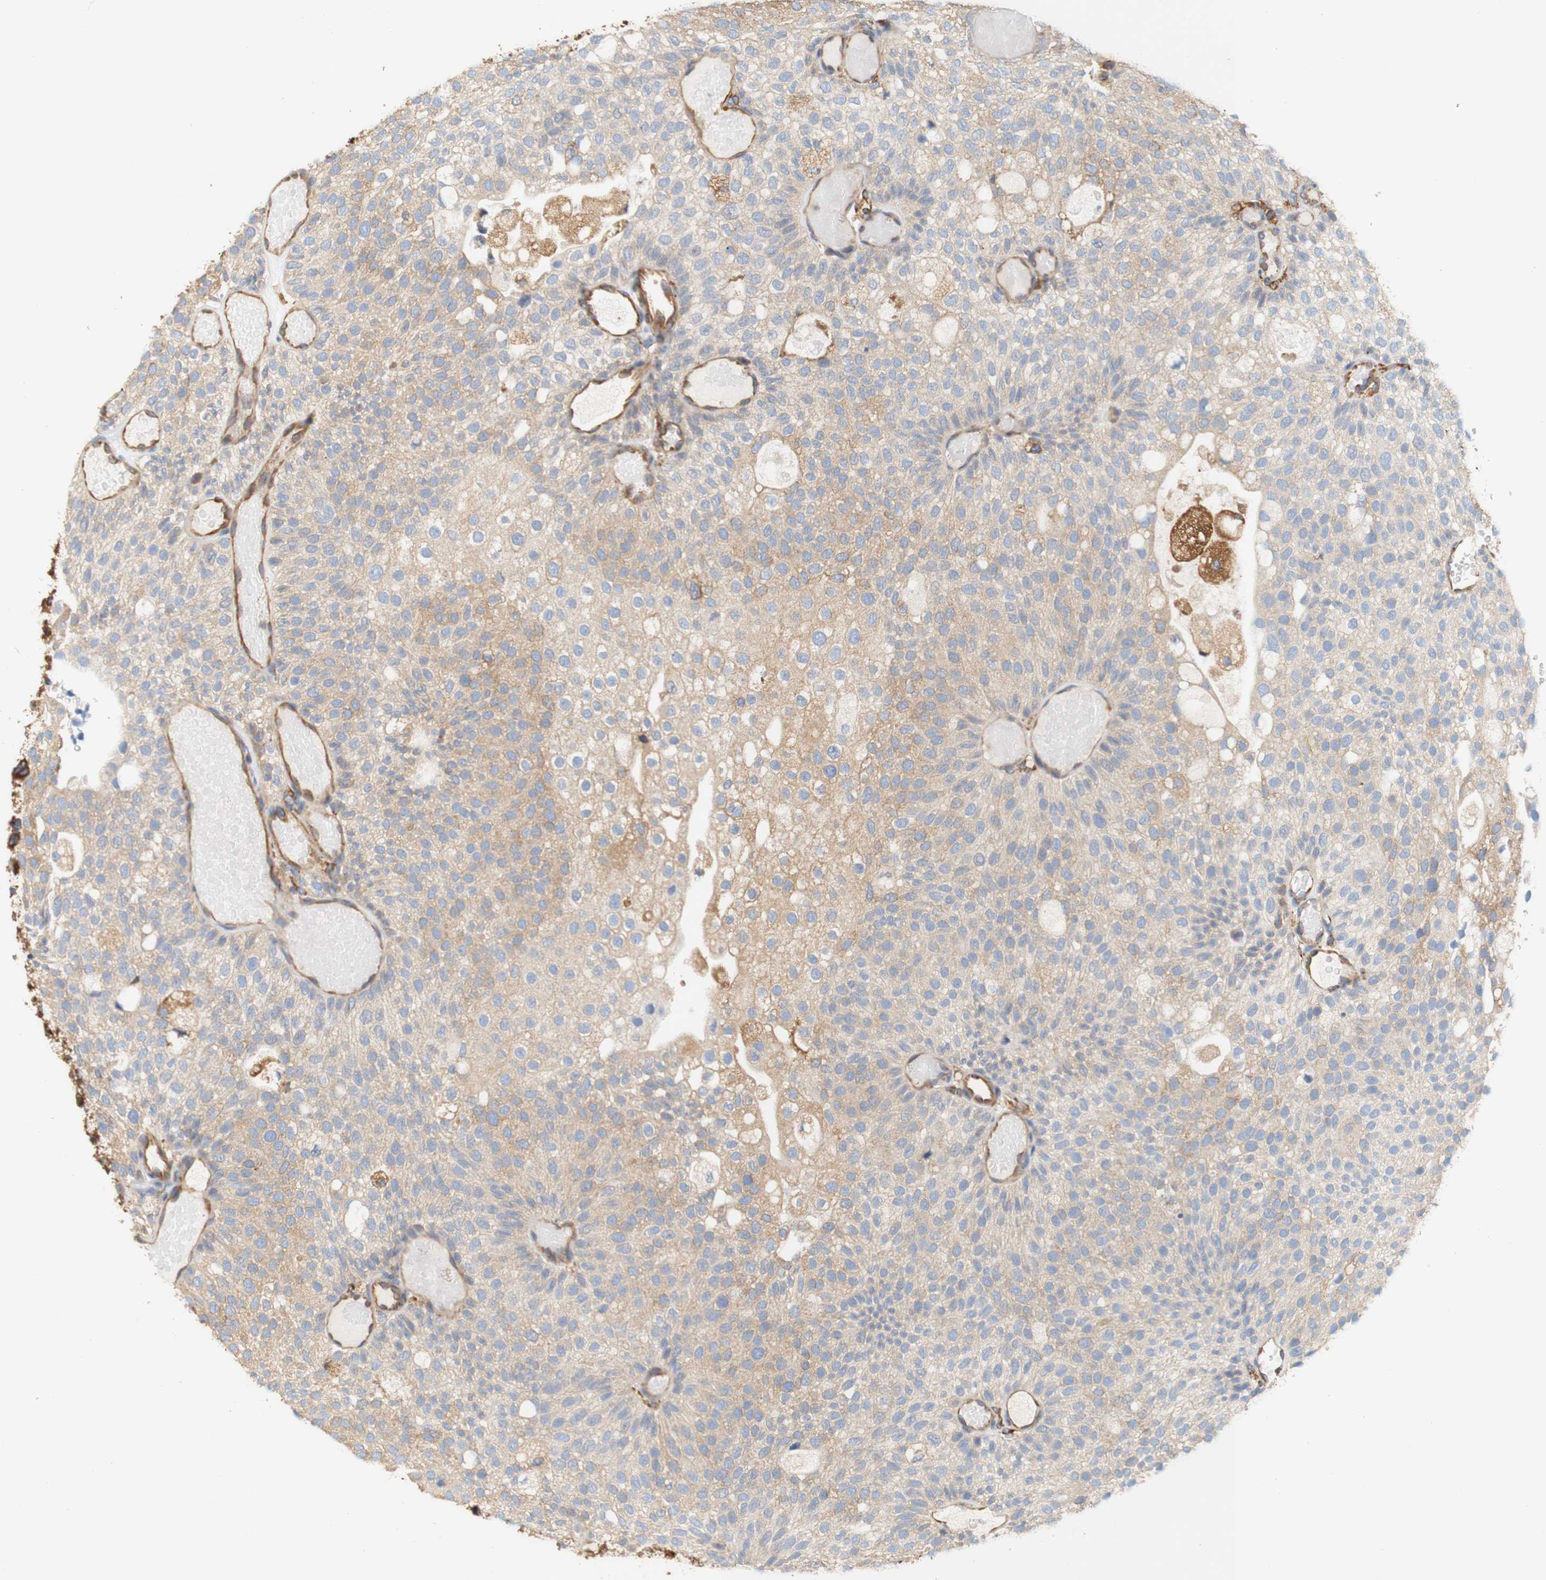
{"staining": {"intensity": "weak", "quantity": "25%-75%", "location": "cytoplasmic/membranous"}, "tissue": "urothelial cancer", "cell_type": "Tumor cells", "image_type": "cancer", "snomed": [{"axis": "morphology", "description": "Urothelial carcinoma, Low grade"}, {"axis": "topography", "description": "Urinary bladder"}], "caption": "Human urothelial carcinoma (low-grade) stained with a brown dye displays weak cytoplasmic/membranous positive staining in about 25%-75% of tumor cells.", "gene": "EIF2AK4", "patient": {"sex": "male", "age": 78}}